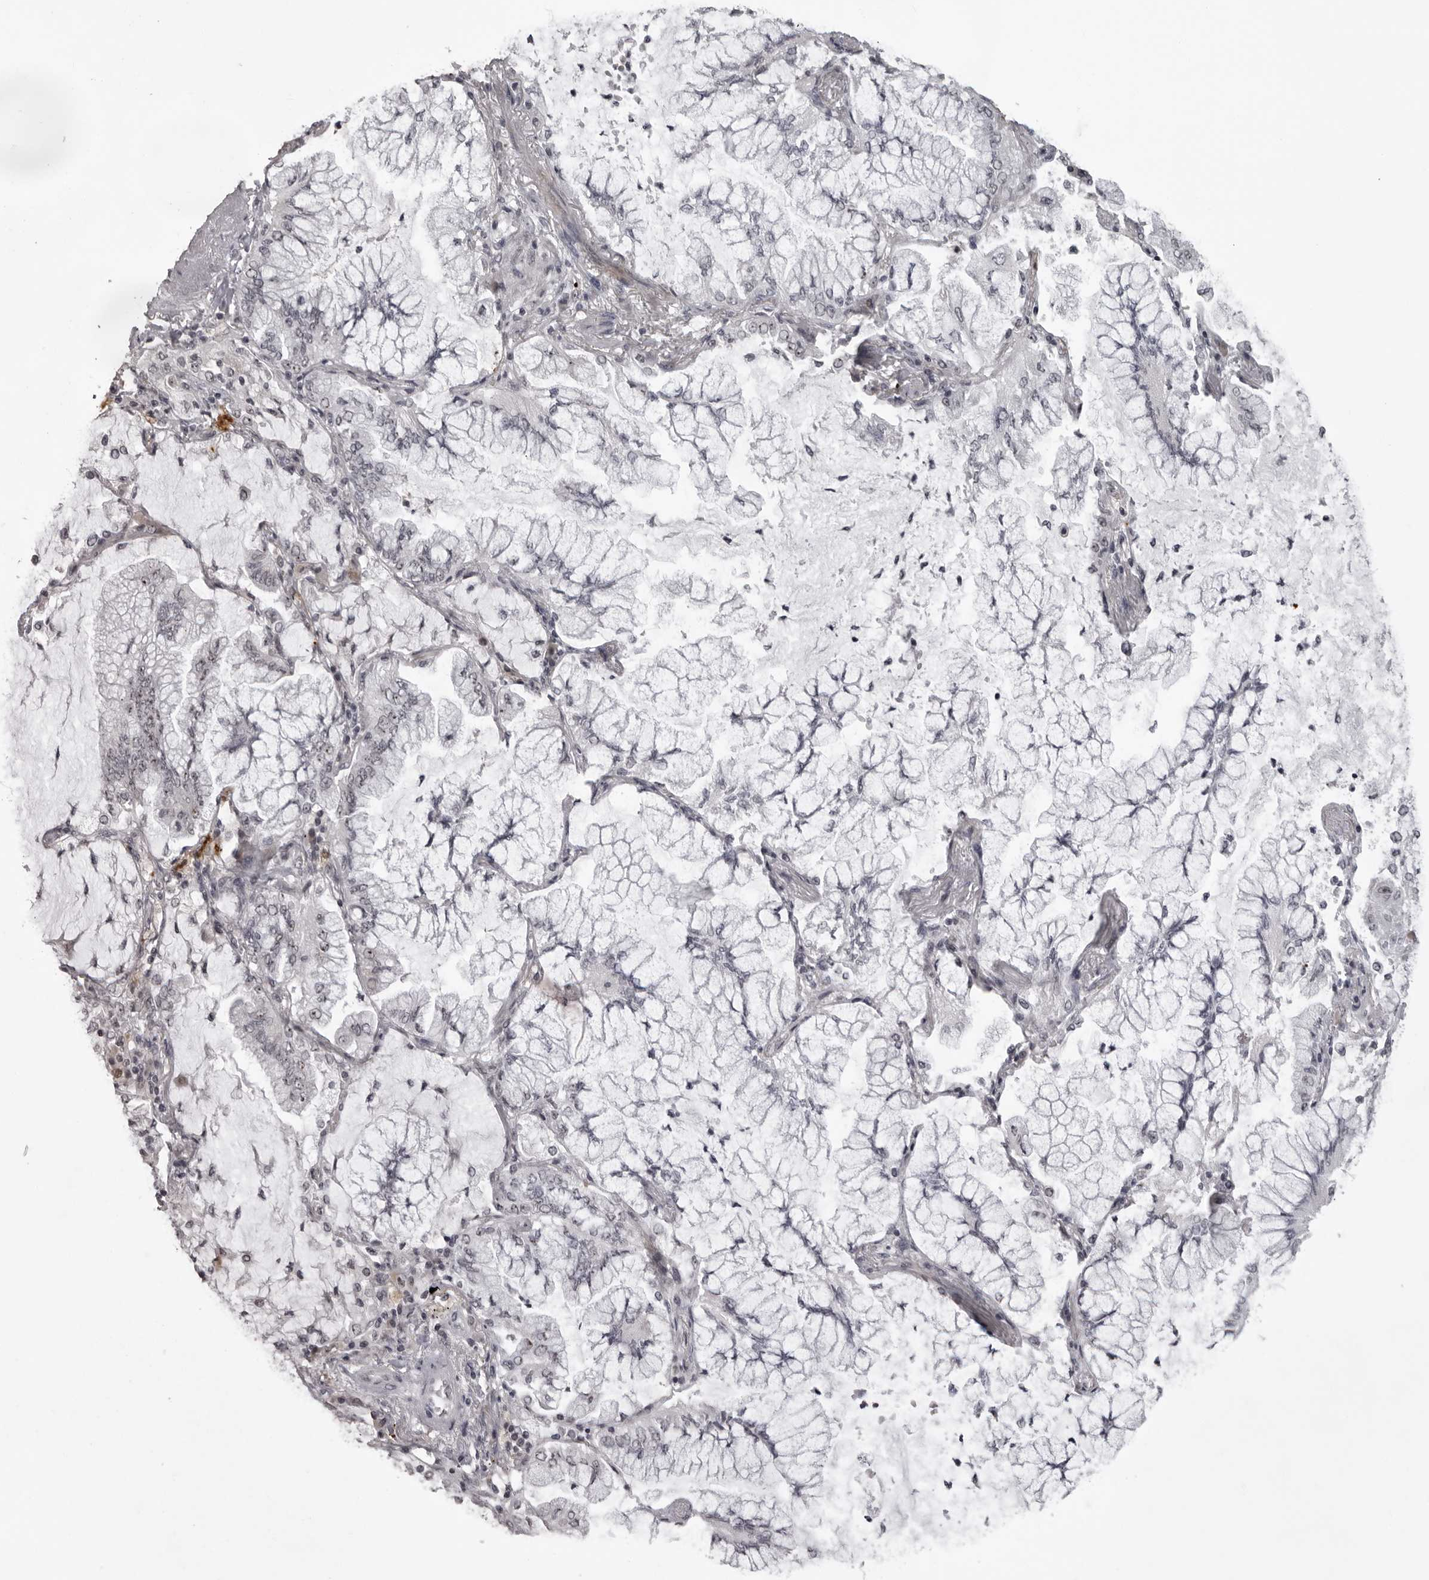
{"staining": {"intensity": "negative", "quantity": "none", "location": "none"}, "tissue": "lung cancer", "cell_type": "Tumor cells", "image_type": "cancer", "snomed": [{"axis": "morphology", "description": "Adenocarcinoma, NOS"}, {"axis": "topography", "description": "Lung"}], "caption": "Image shows no protein positivity in tumor cells of adenocarcinoma (lung) tissue. (Stains: DAB (3,3'-diaminobenzidine) immunohistochemistry (IHC) with hematoxylin counter stain, Microscopy: brightfield microscopy at high magnification).", "gene": "HELZ", "patient": {"sex": "female", "age": 70}}